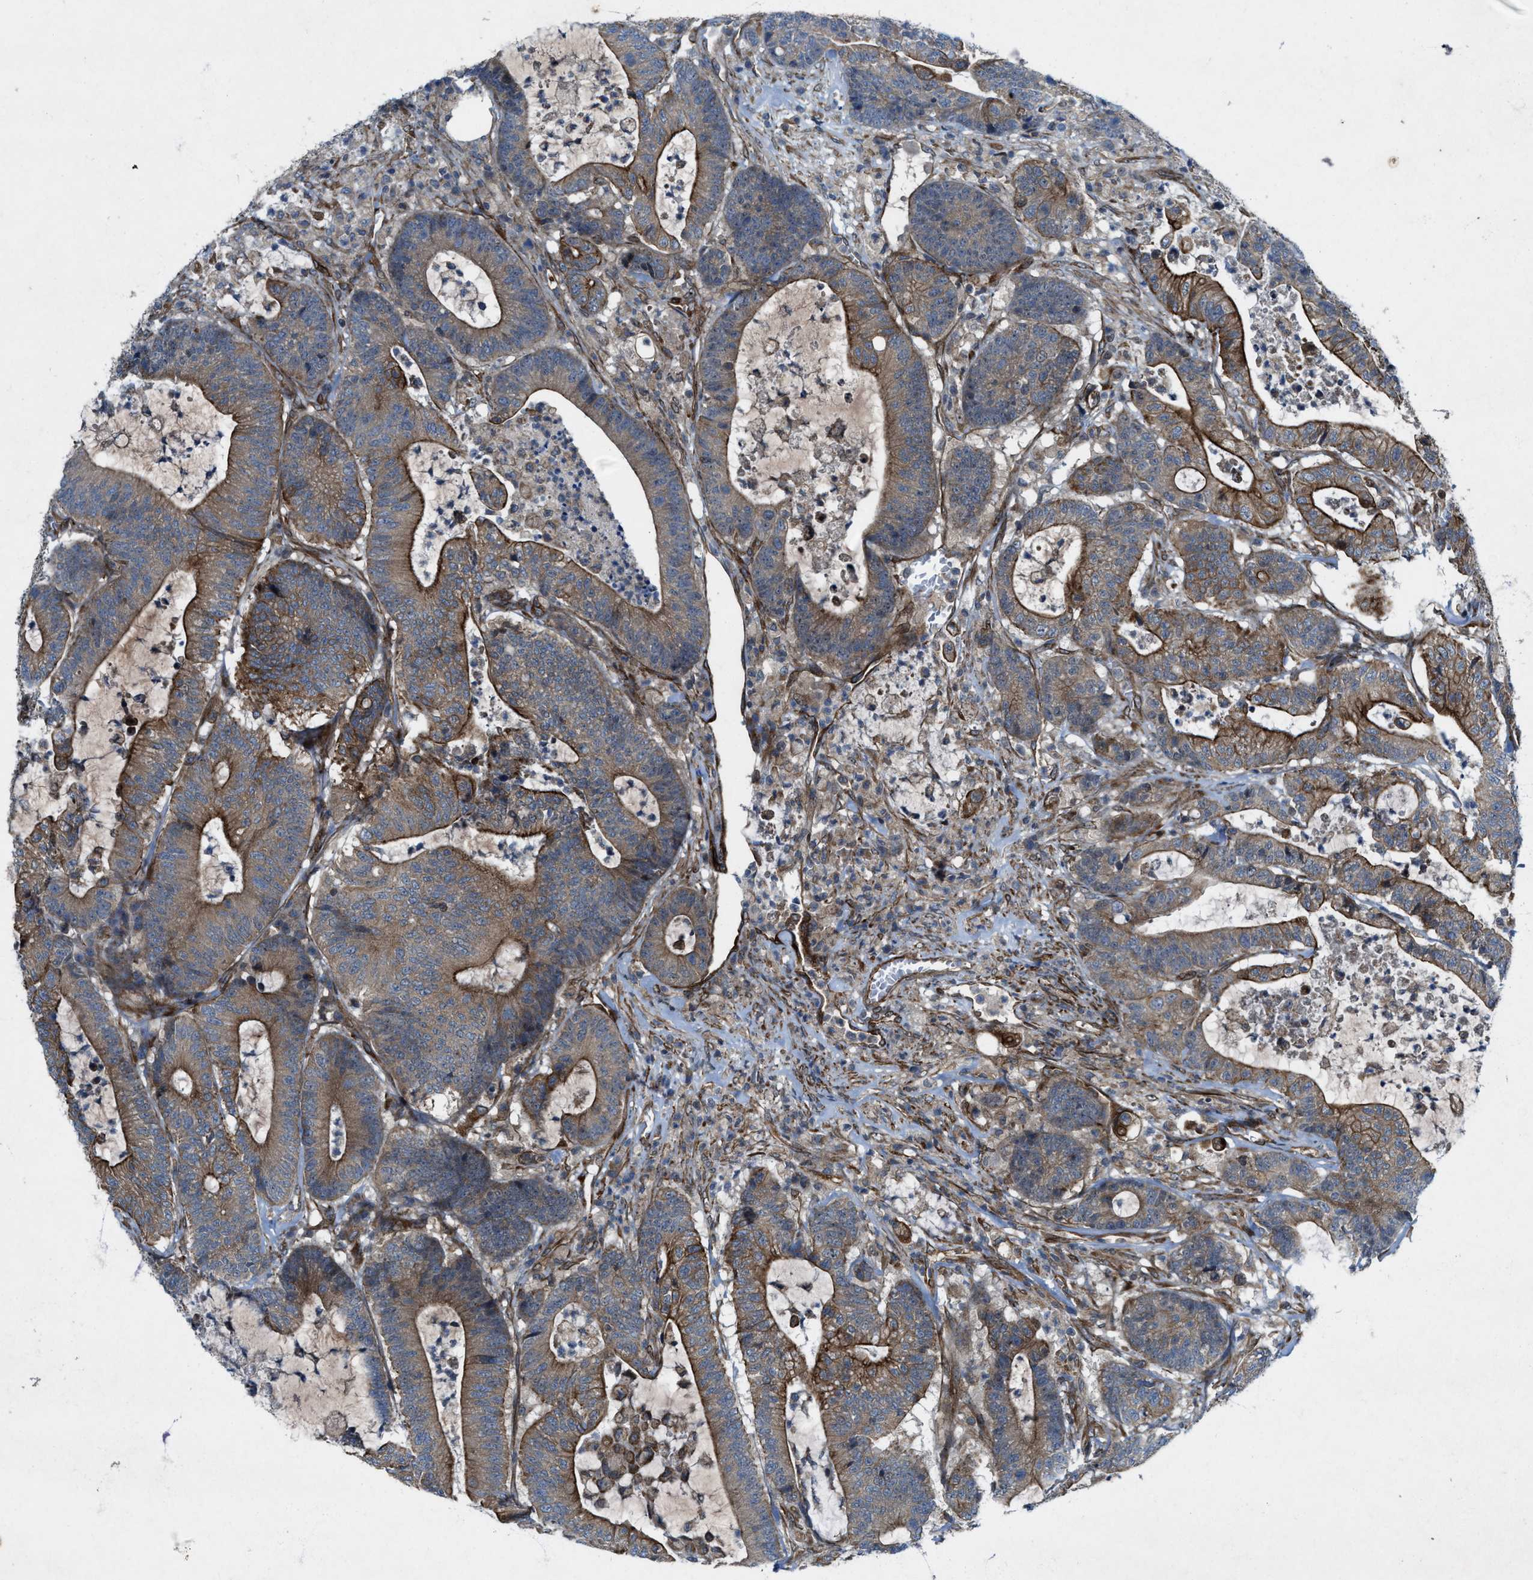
{"staining": {"intensity": "moderate", "quantity": ">75%", "location": "cytoplasmic/membranous"}, "tissue": "colorectal cancer", "cell_type": "Tumor cells", "image_type": "cancer", "snomed": [{"axis": "morphology", "description": "Adenocarcinoma, NOS"}, {"axis": "topography", "description": "Colon"}], "caption": "Protein staining of colorectal cancer (adenocarcinoma) tissue reveals moderate cytoplasmic/membranous expression in about >75% of tumor cells.", "gene": "URGCP", "patient": {"sex": "female", "age": 84}}